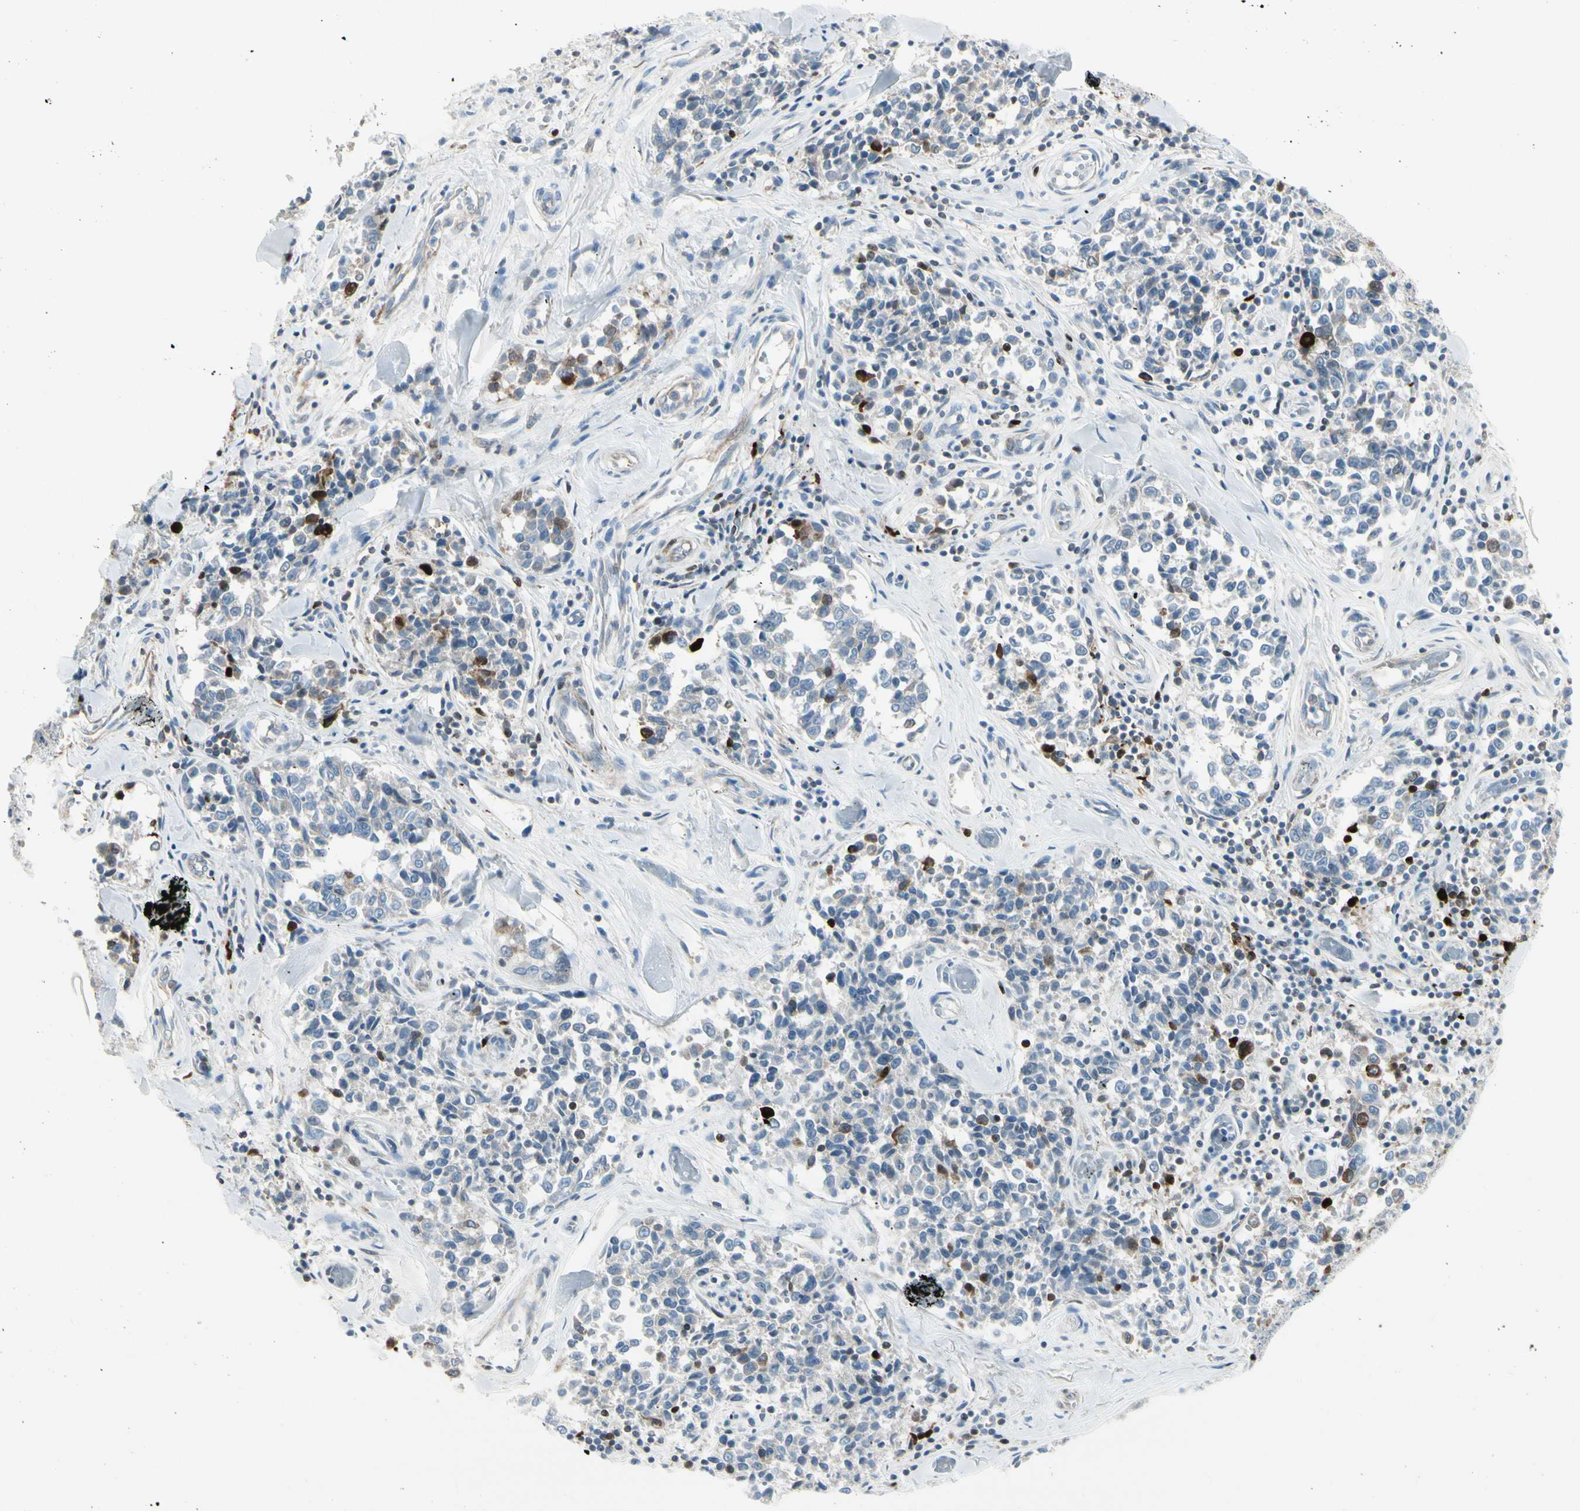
{"staining": {"intensity": "weak", "quantity": "<25%", "location": "cytoplasmic/membranous"}, "tissue": "melanoma", "cell_type": "Tumor cells", "image_type": "cancer", "snomed": [{"axis": "morphology", "description": "Malignant melanoma, NOS"}, {"axis": "topography", "description": "Skin"}], "caption": "The photomicrograph exhibits no significant expression in tumor cells of melanoma.", "gene": "TRAF1", "patient": {"sex": "female", "age": 64}}